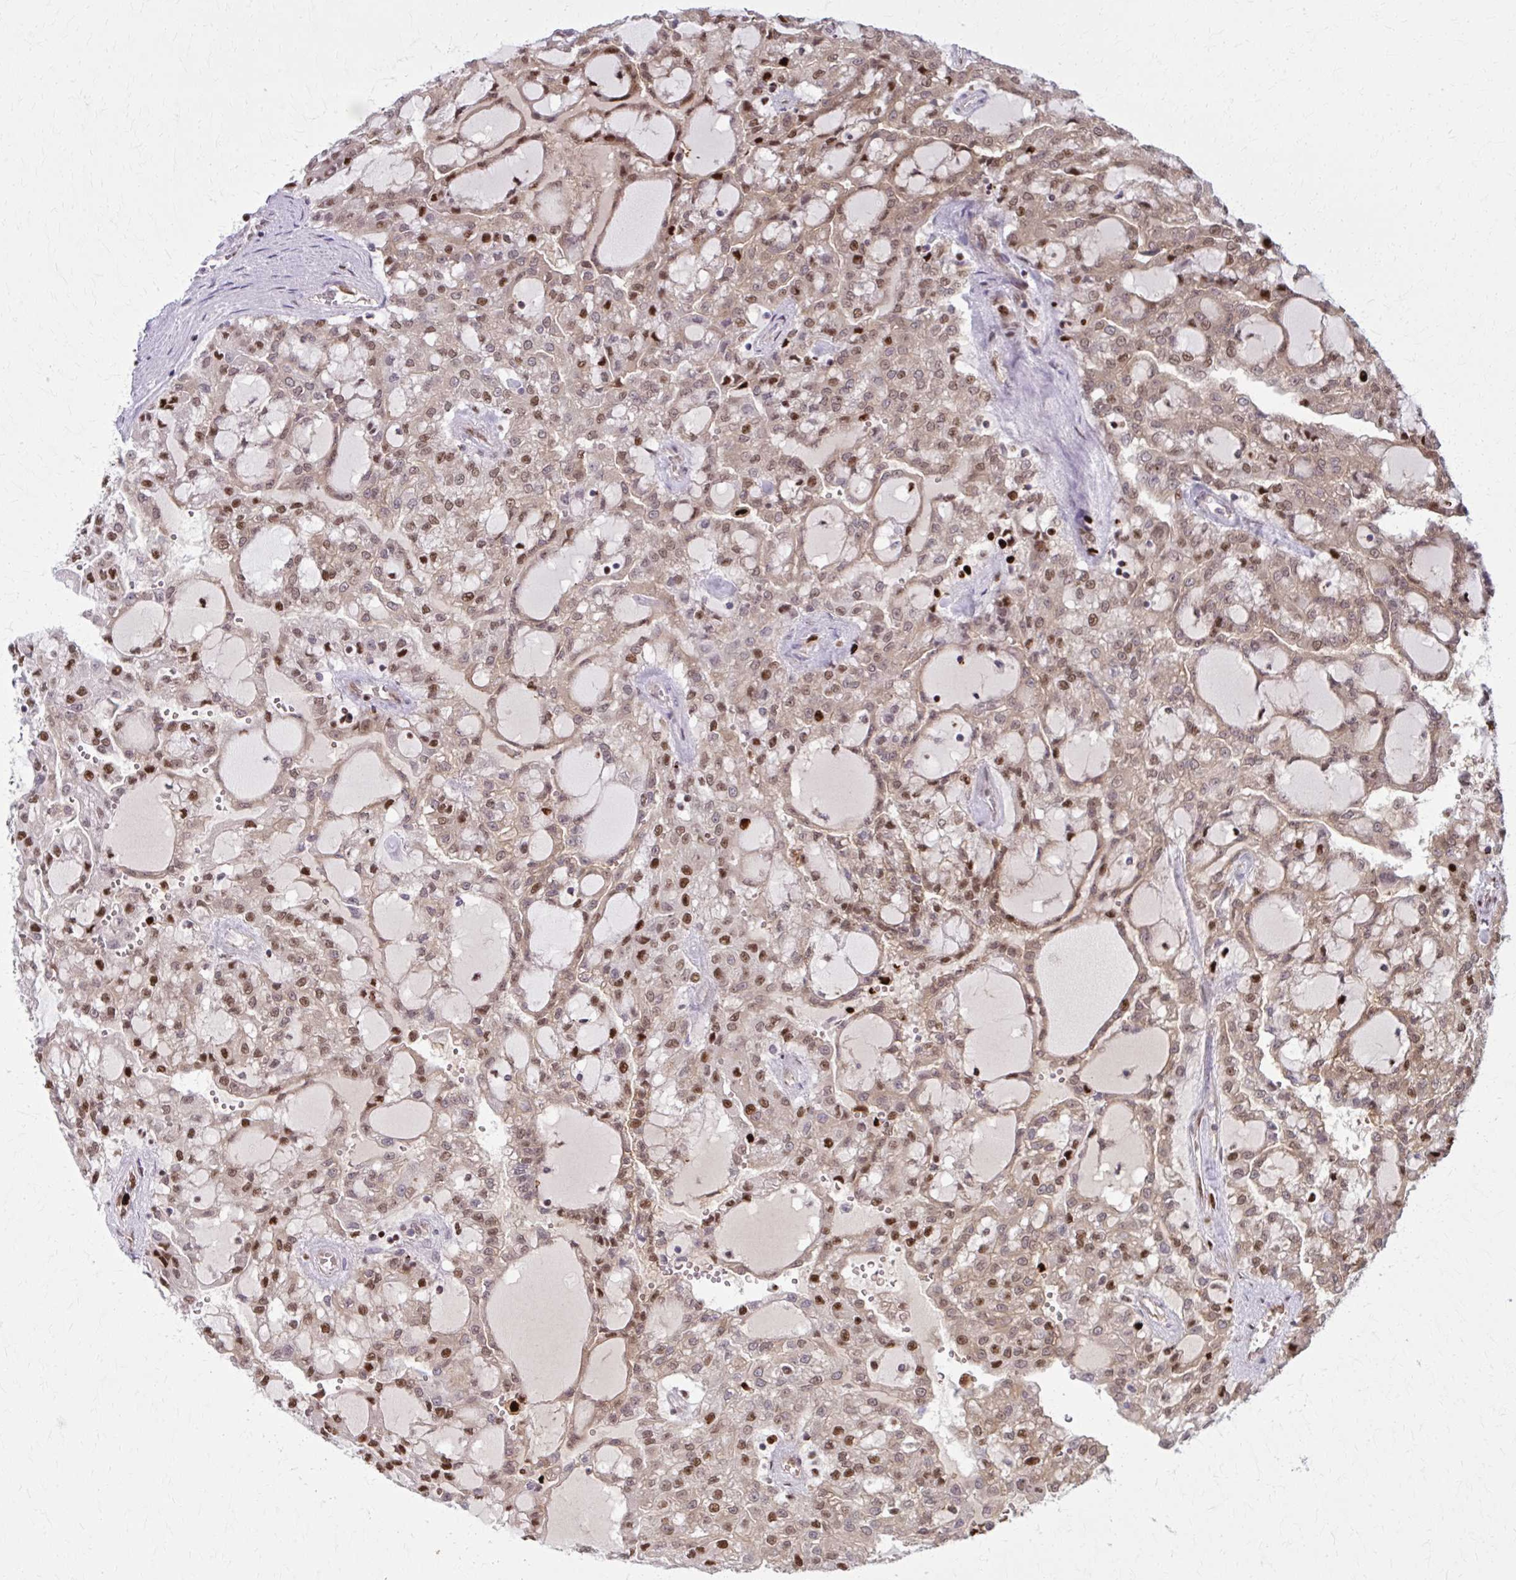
{"staining": {"intensity": "moderate", "quantity": "25%-75%", "location": "nuclear"}, "tissue": "renal cancer", "cell_type": "Tumor cells", "image_type": "cancer", "snomed": [{"axis": "morphology", "description": "Adenocarcinoma, NOS"}, {"axis": "topography", "description": "Kidney"}], "caption": "The image displays staining of renal cancer (adenocarcinoma), revealing moderate nuclear protein staining (brown color) within tumor cells.", "gene": "ZNF559", "patient": {"sex": "male", "age": 63}}